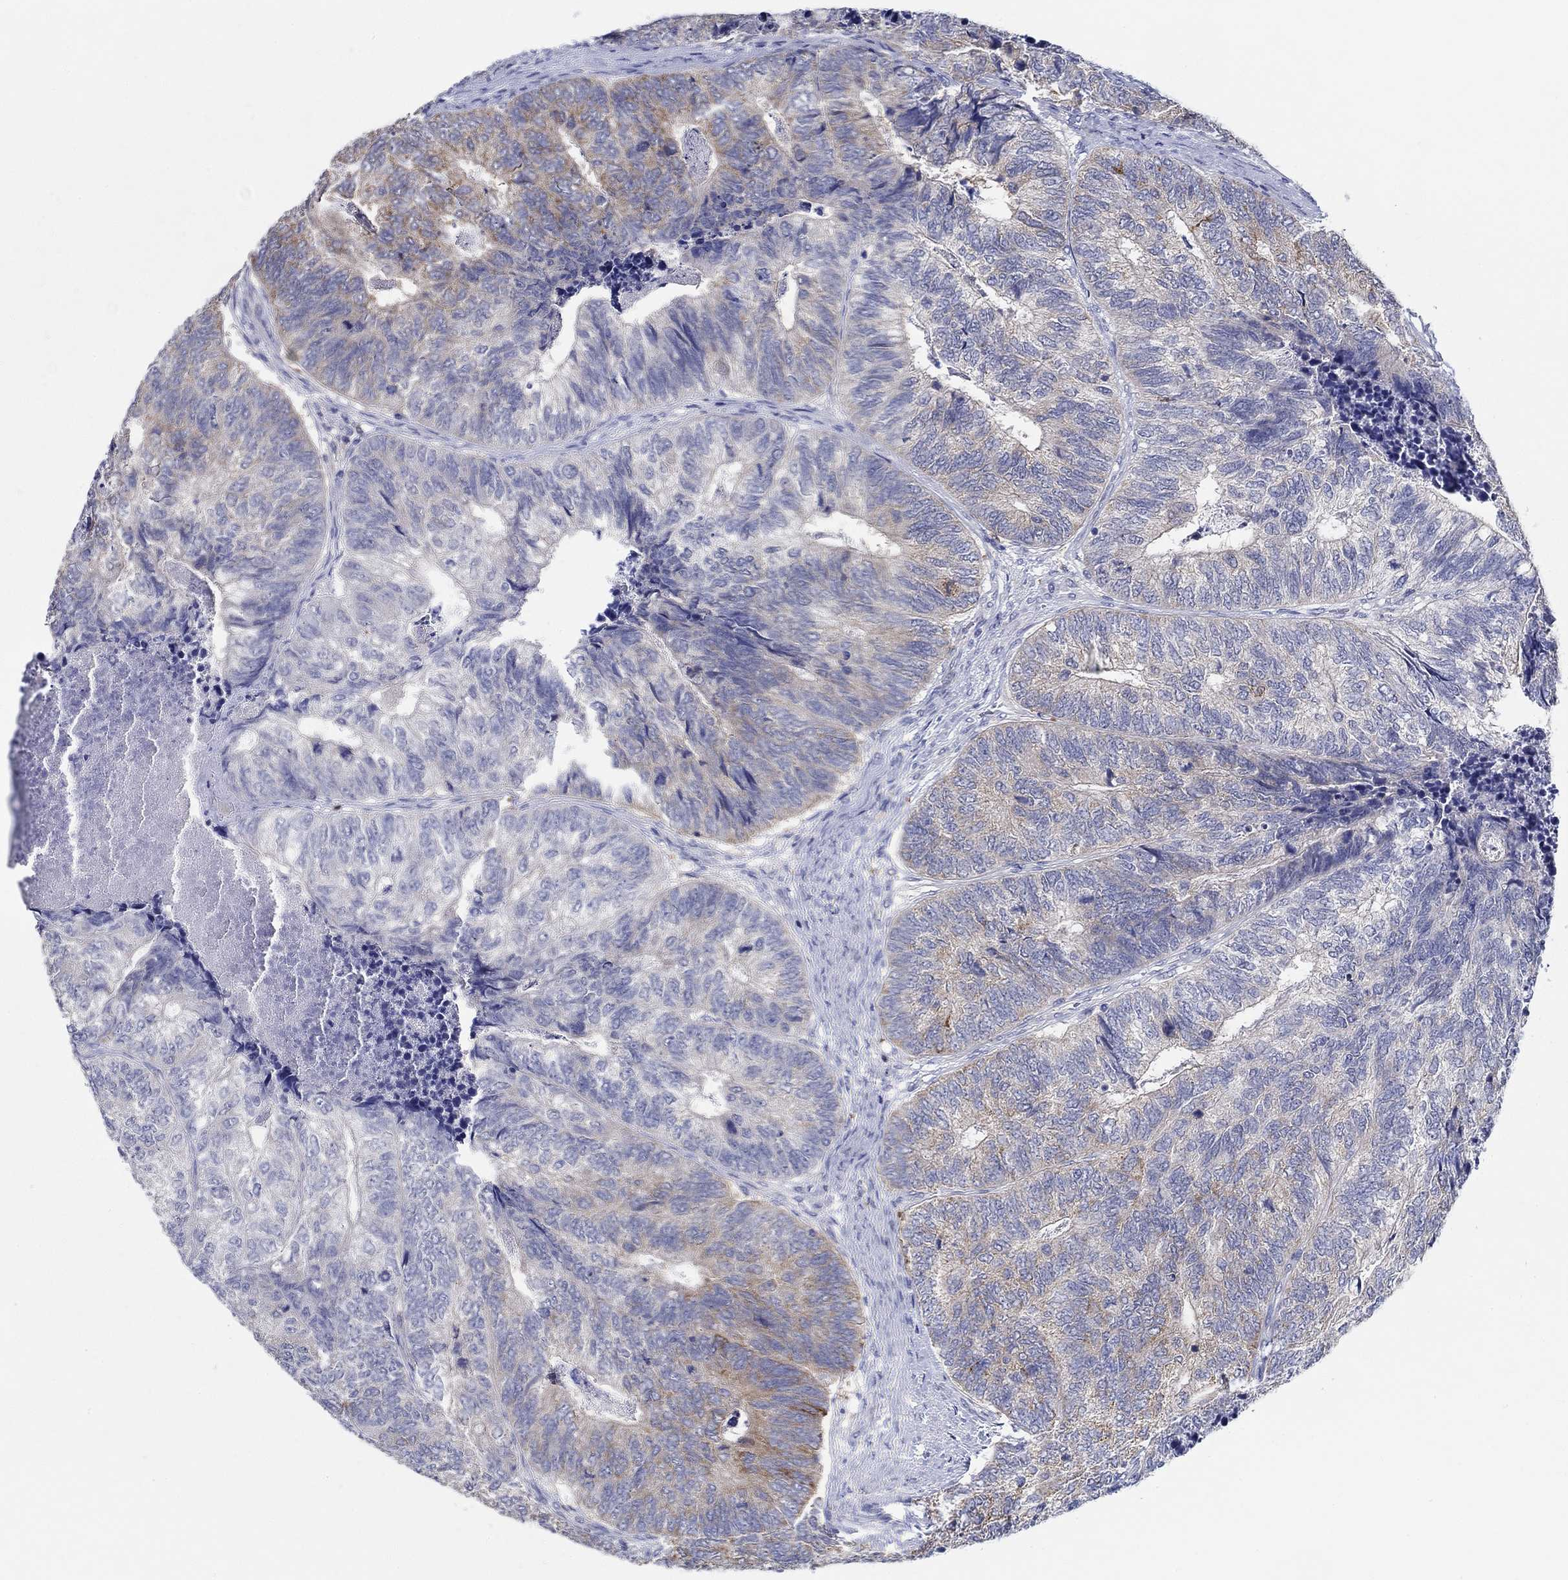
{"staining": {"intensity": "moderate", "quantity": "<25%", "location": "cytoplasmic/membranous"}, "tissue": "colorectal cancer", "cell_type": "Tumor cells", "image_type": "cancer", "snomed": [{"axis": "morphology", "description": "Adenocarcinoma, NOS"}, {"axis": "topography", "description": "Colon"}], "caption": "A low amount of moderate cytoplasmic/membranous positivity is appreciated in approximately <25% of tumor cells in colorectal cancer tissue.", "gene": "RAP1GAP", "patient": {"sex": "female", "age": 67}}